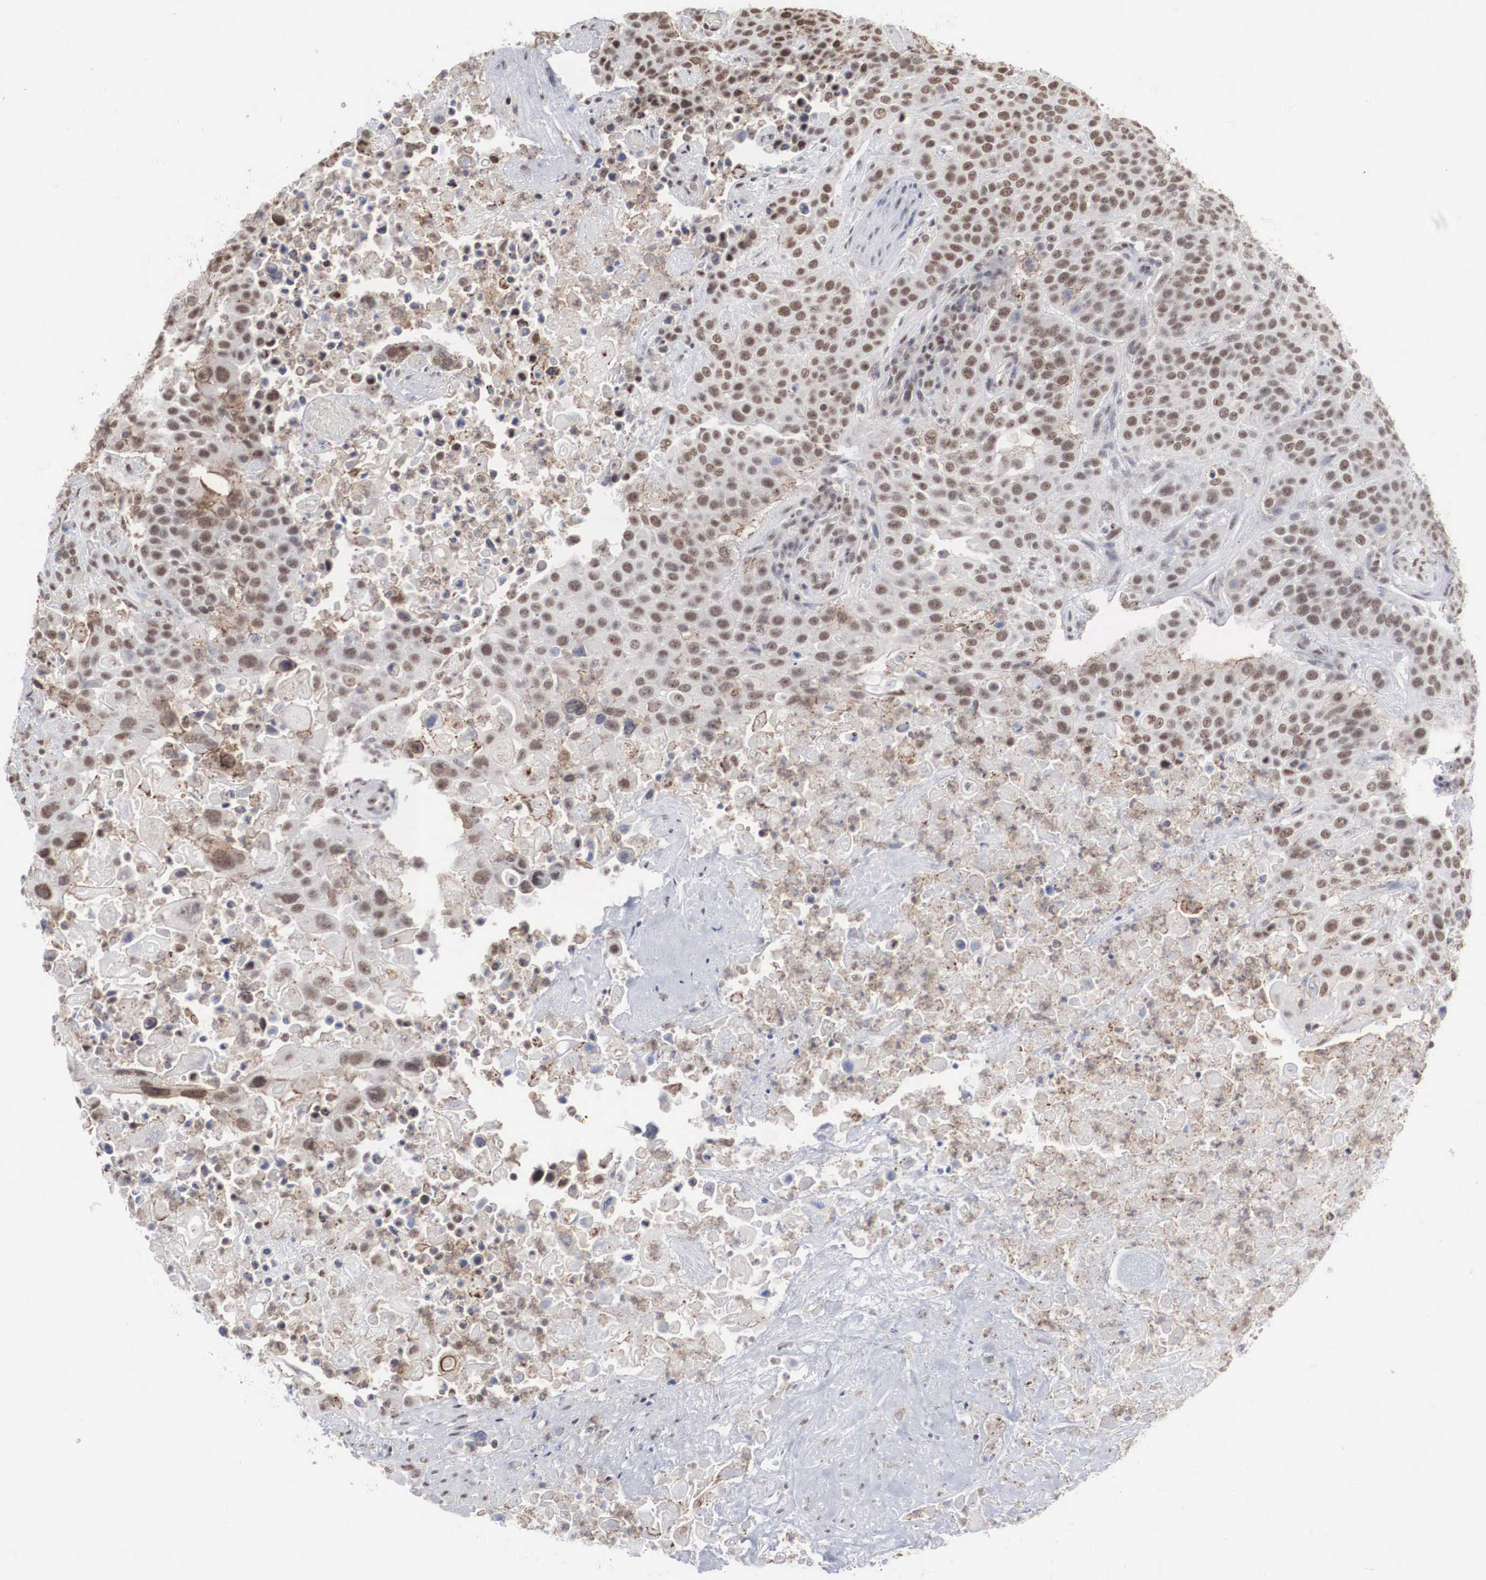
{"staining": {"intensity": "weak", "quantity": "25%-75%", "location": "nuclear"}, "tissue": "urothelial cancer", "cell_type": "Tumor cells", "image_type": "cancer", "snomed": [{"axis": "morphology", "description": "Urothelial carcinoma, High grade"}, {"axis": "topography", "description": "Urinary bladder"}], "caption": "Urothelial cancer stained with a protein marker shows weak staining in tumor cells.", "gene": "AUTS2", "patient": {"sex": "male", "age": 74}}